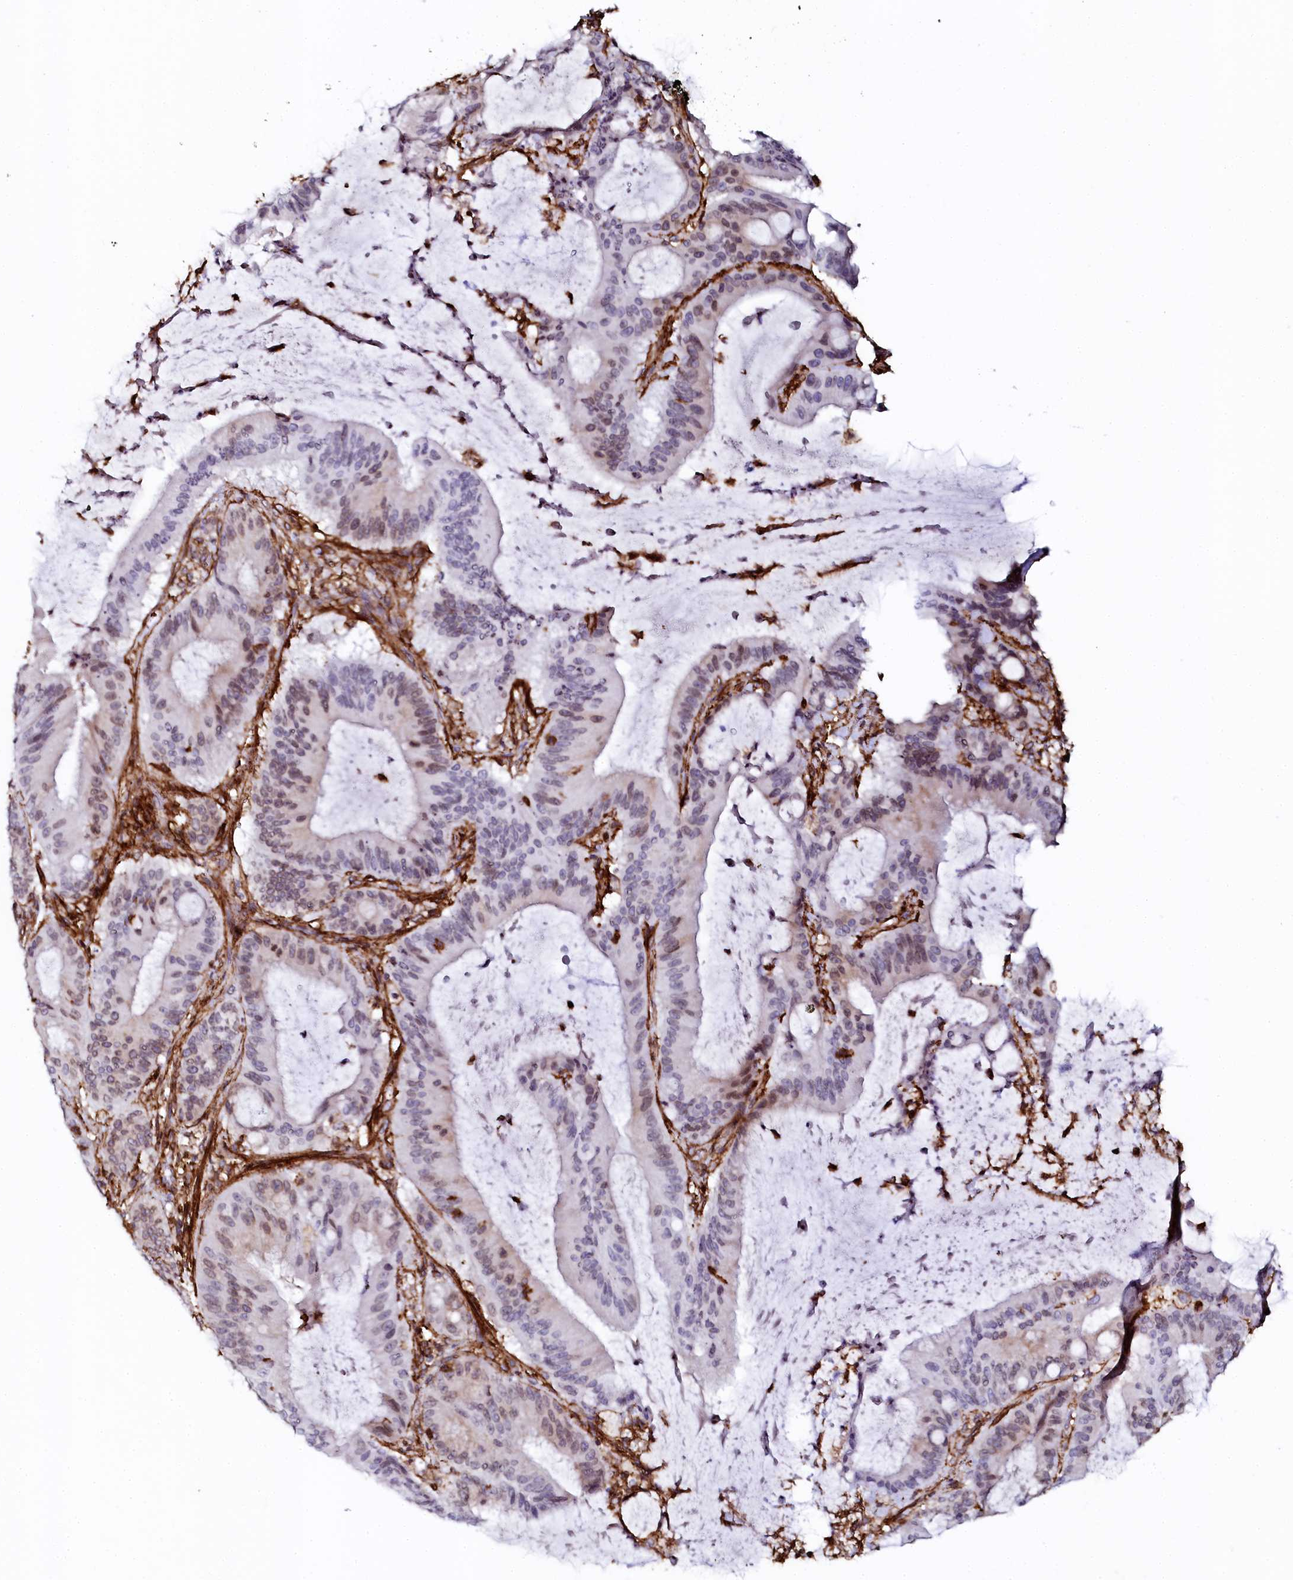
{"staining": {"intensity": "moderate", "quantity": "<25%", "location": "nuclear"}, "tissue": "liver cancer", "cell_type": "Tumor cells", "image_type": "cancer", "snomed": [{"axis": "morphology", "description": "Normal tissue, NOS"}, {"axis": "morphology", "description": "Cholangiocarcinoma"}, {"axis": "topography", "description": "Liver"}, {"axis": "topography", "description": "Peripheral nerve tissue"}], "caption": "The immunohistochemical stain shows moderate nuclear positivity in tumor cells of liver cancer (cholangiocarcinoma) tissue. (Brightfield microscopy of DAB IHC at high magnification).", "gene": "AAAS", "patient": {"sex": "female", "age": 73}}